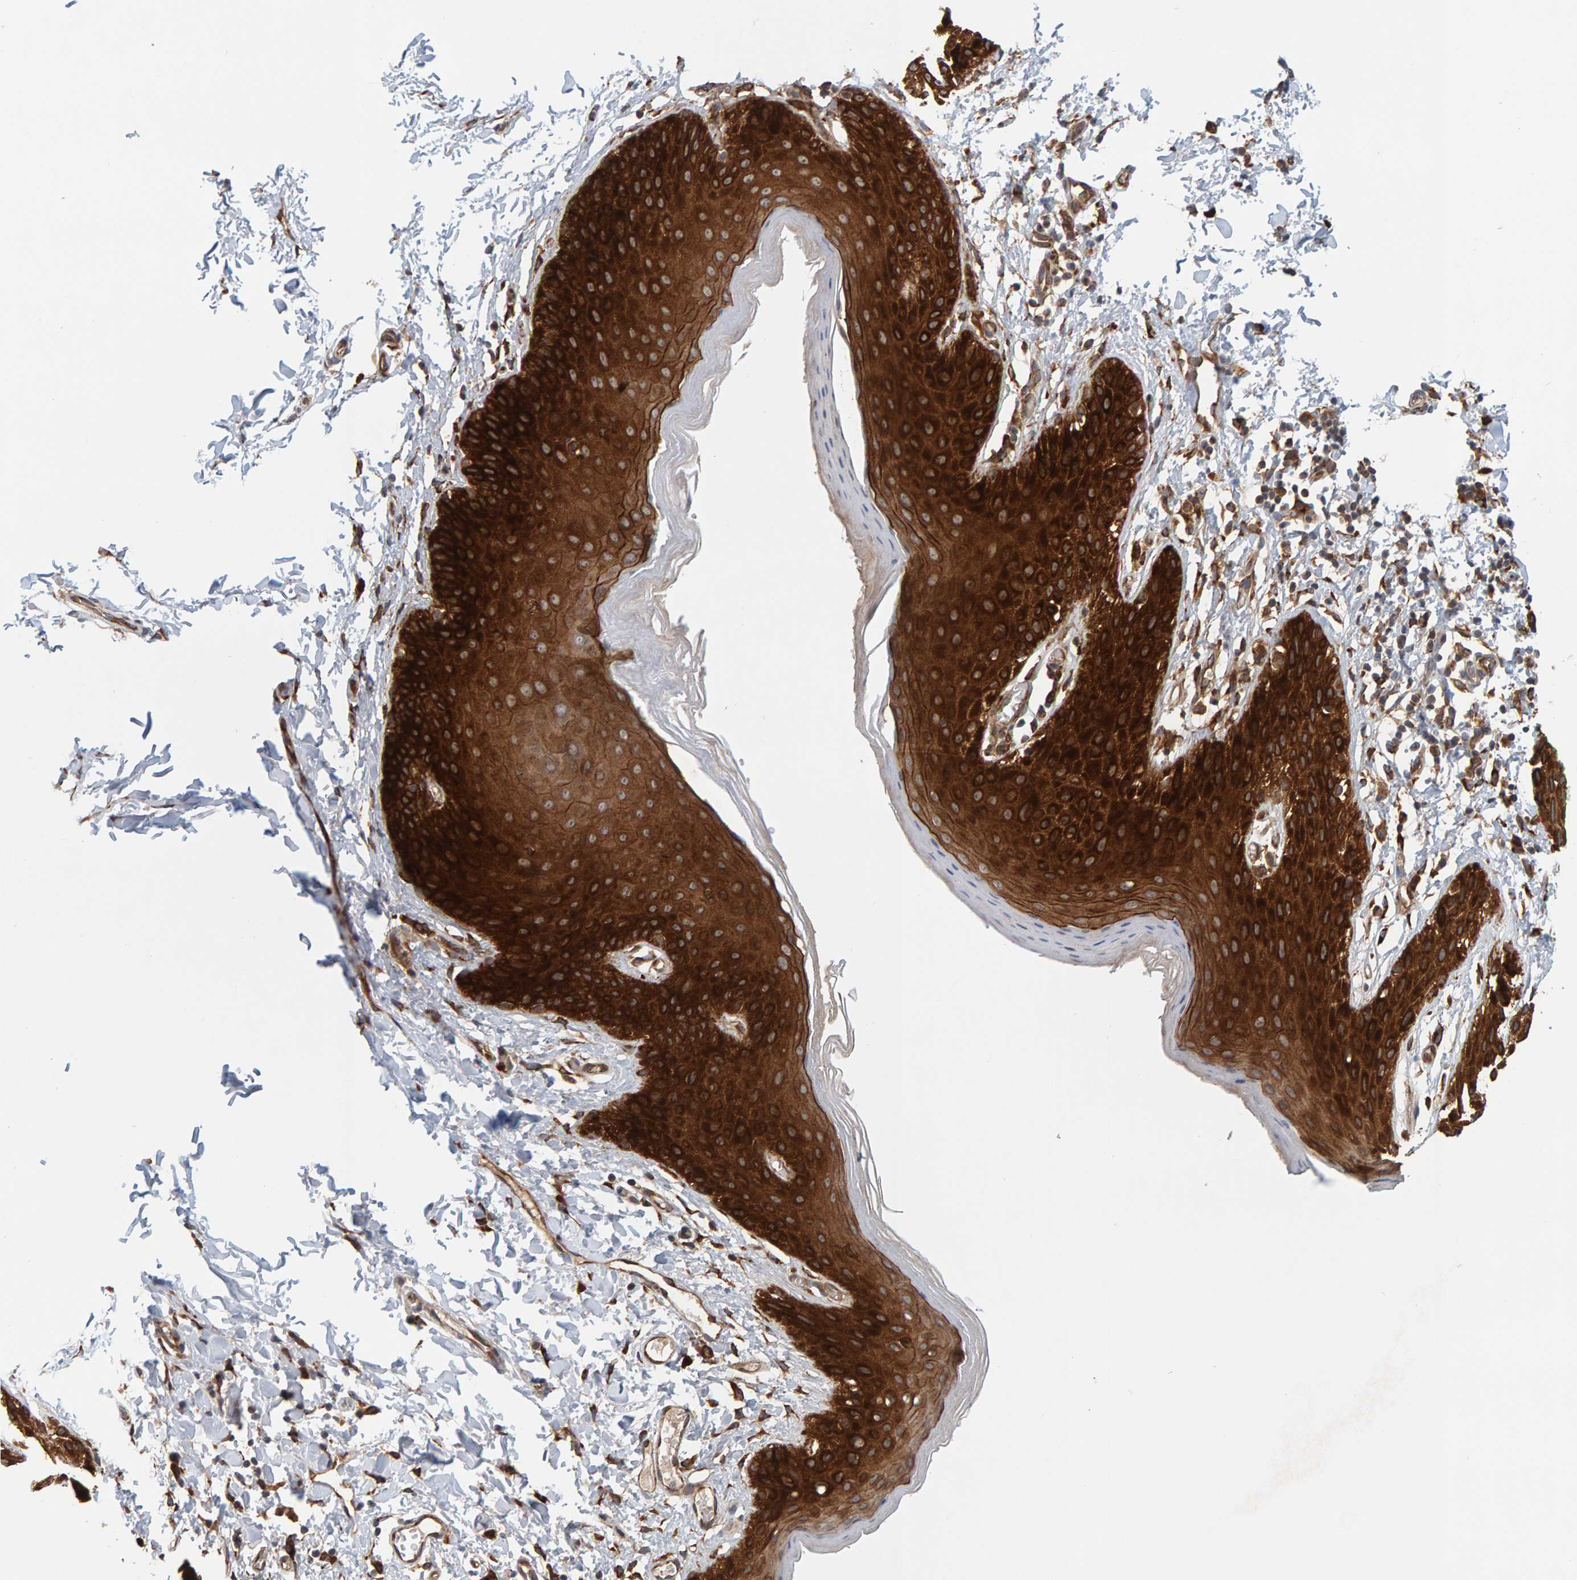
{"staining": {"intensity": "strong", "quantity": ">75%", "location": "cytoplasmic/membranous"}, "tissue": "skin", "cell_type": "Epidermal cells", "image_type": "normal", "snomed": [{"axis": "morphology", "description": "Normal tissue, NOS"}, {"axis": "topography", "description": "Anal"}, {"axis": "topography", "description": "Peripheral nerve tissue"}], "caption": "DAB (3,3'-diaminobenzidine) immunohistochemical staining of benign skin demonstrates strong cytoplasmic/membranous protein expression in approximately >75% of epidermal cells. The protein is shown in brown color, while the nuclei are stained blue.", "gene": "BAIAP2", "patient": {"sex": "male", "age": 44}}